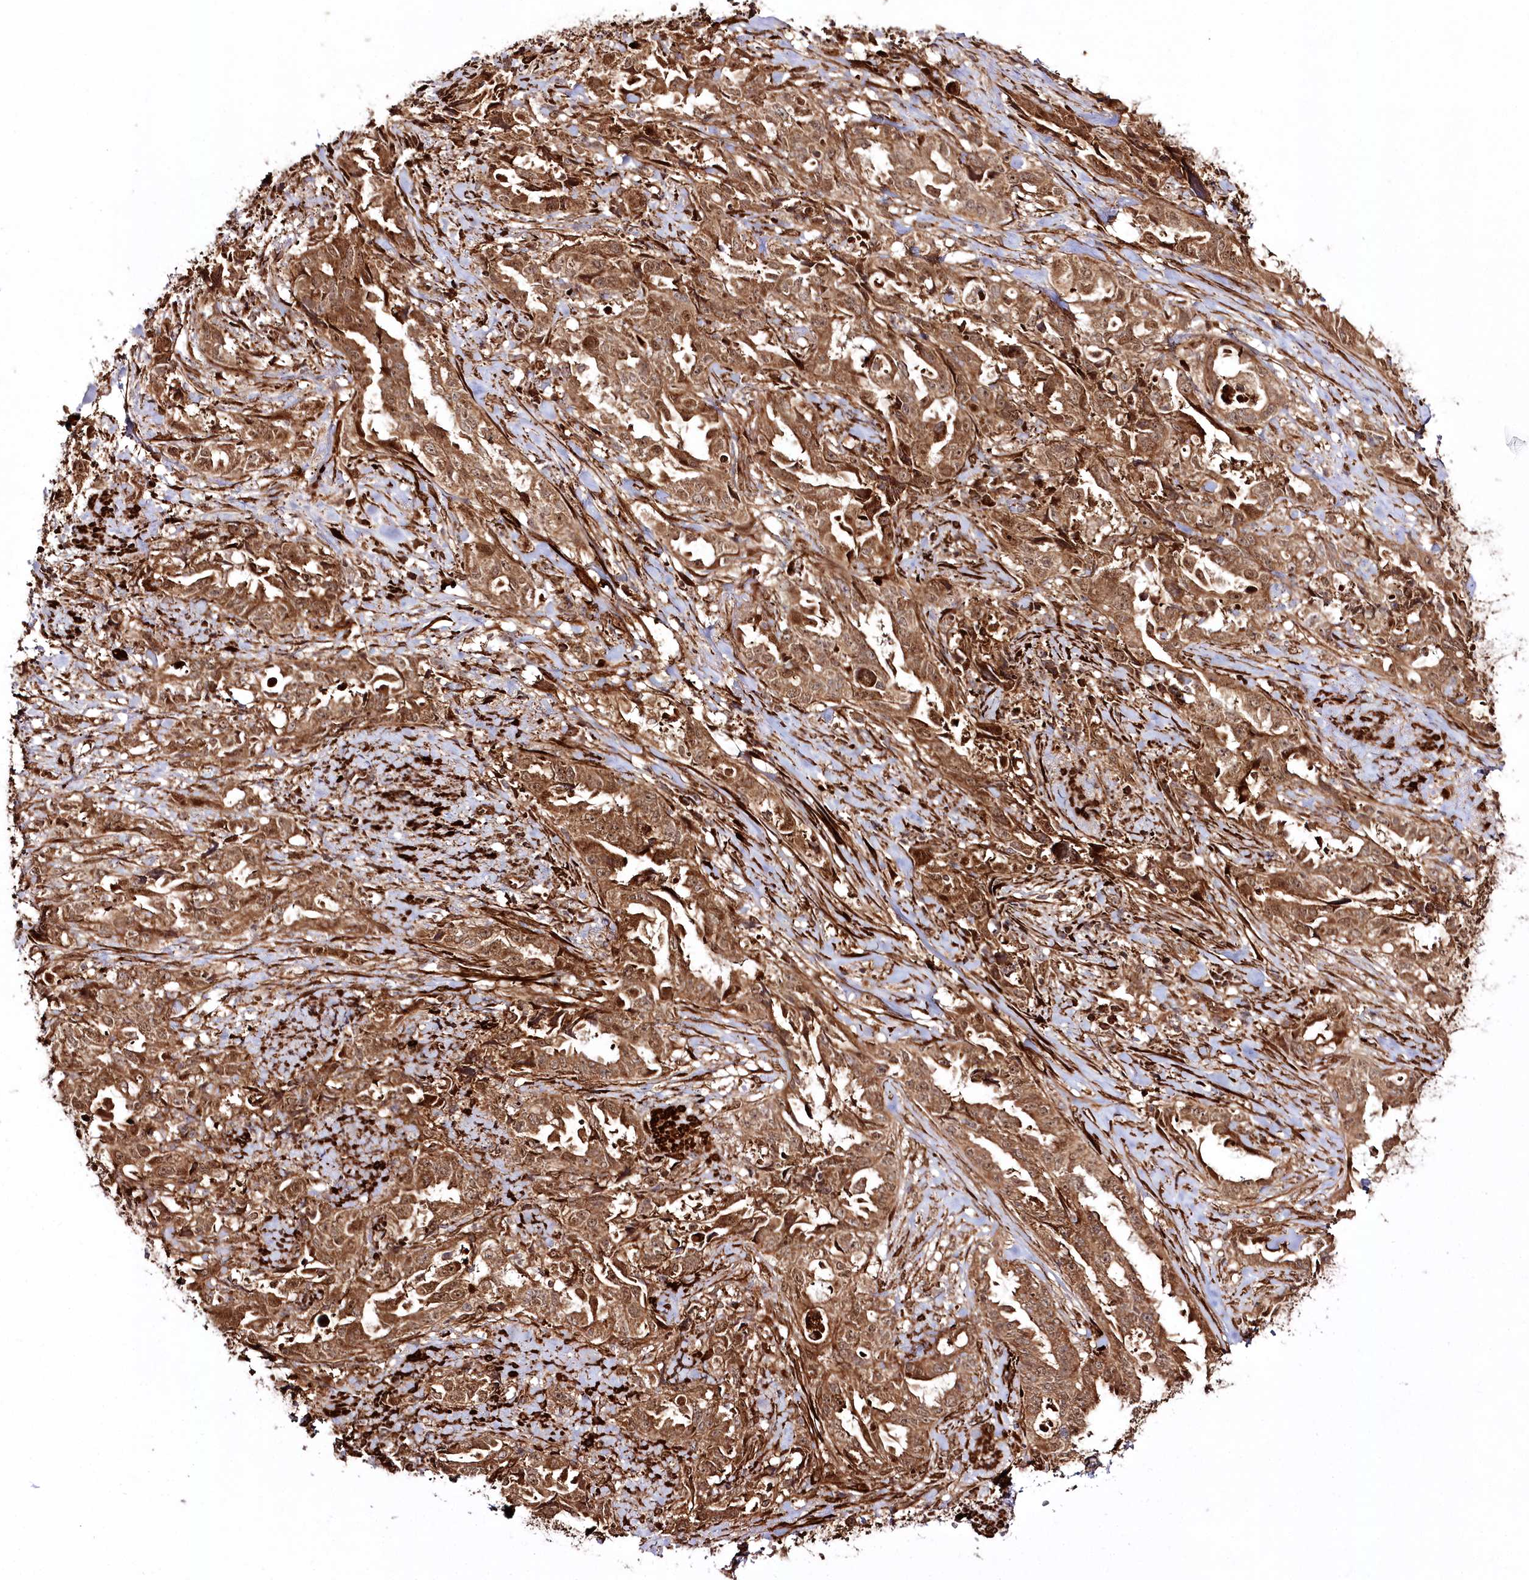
{"staining": {"intensity": "moderate", "quantity": ">75%", "location": "cytoplasmic/membranous"}, "tissue": "endometrial cancer", "cell_type": "Tumor cells", "image_type": "cancer", "snomed": [{"axis": "morphology", "description": "Adenocarcinoma, NOS"}, {"axis": "topography", "description": "Endometrium"}], "caption": "High-magnification brightfield microscopy of adenocarcinoma (endometrial) stained with DAB (brown) and counterstained with hematoxylin (blue). tumor cells exhibit moderate cytoplasmic/membranous staining is identified in about>75% of cells.", "gene": "REXO2", "patient": {"sex": "female", "age": 65}}